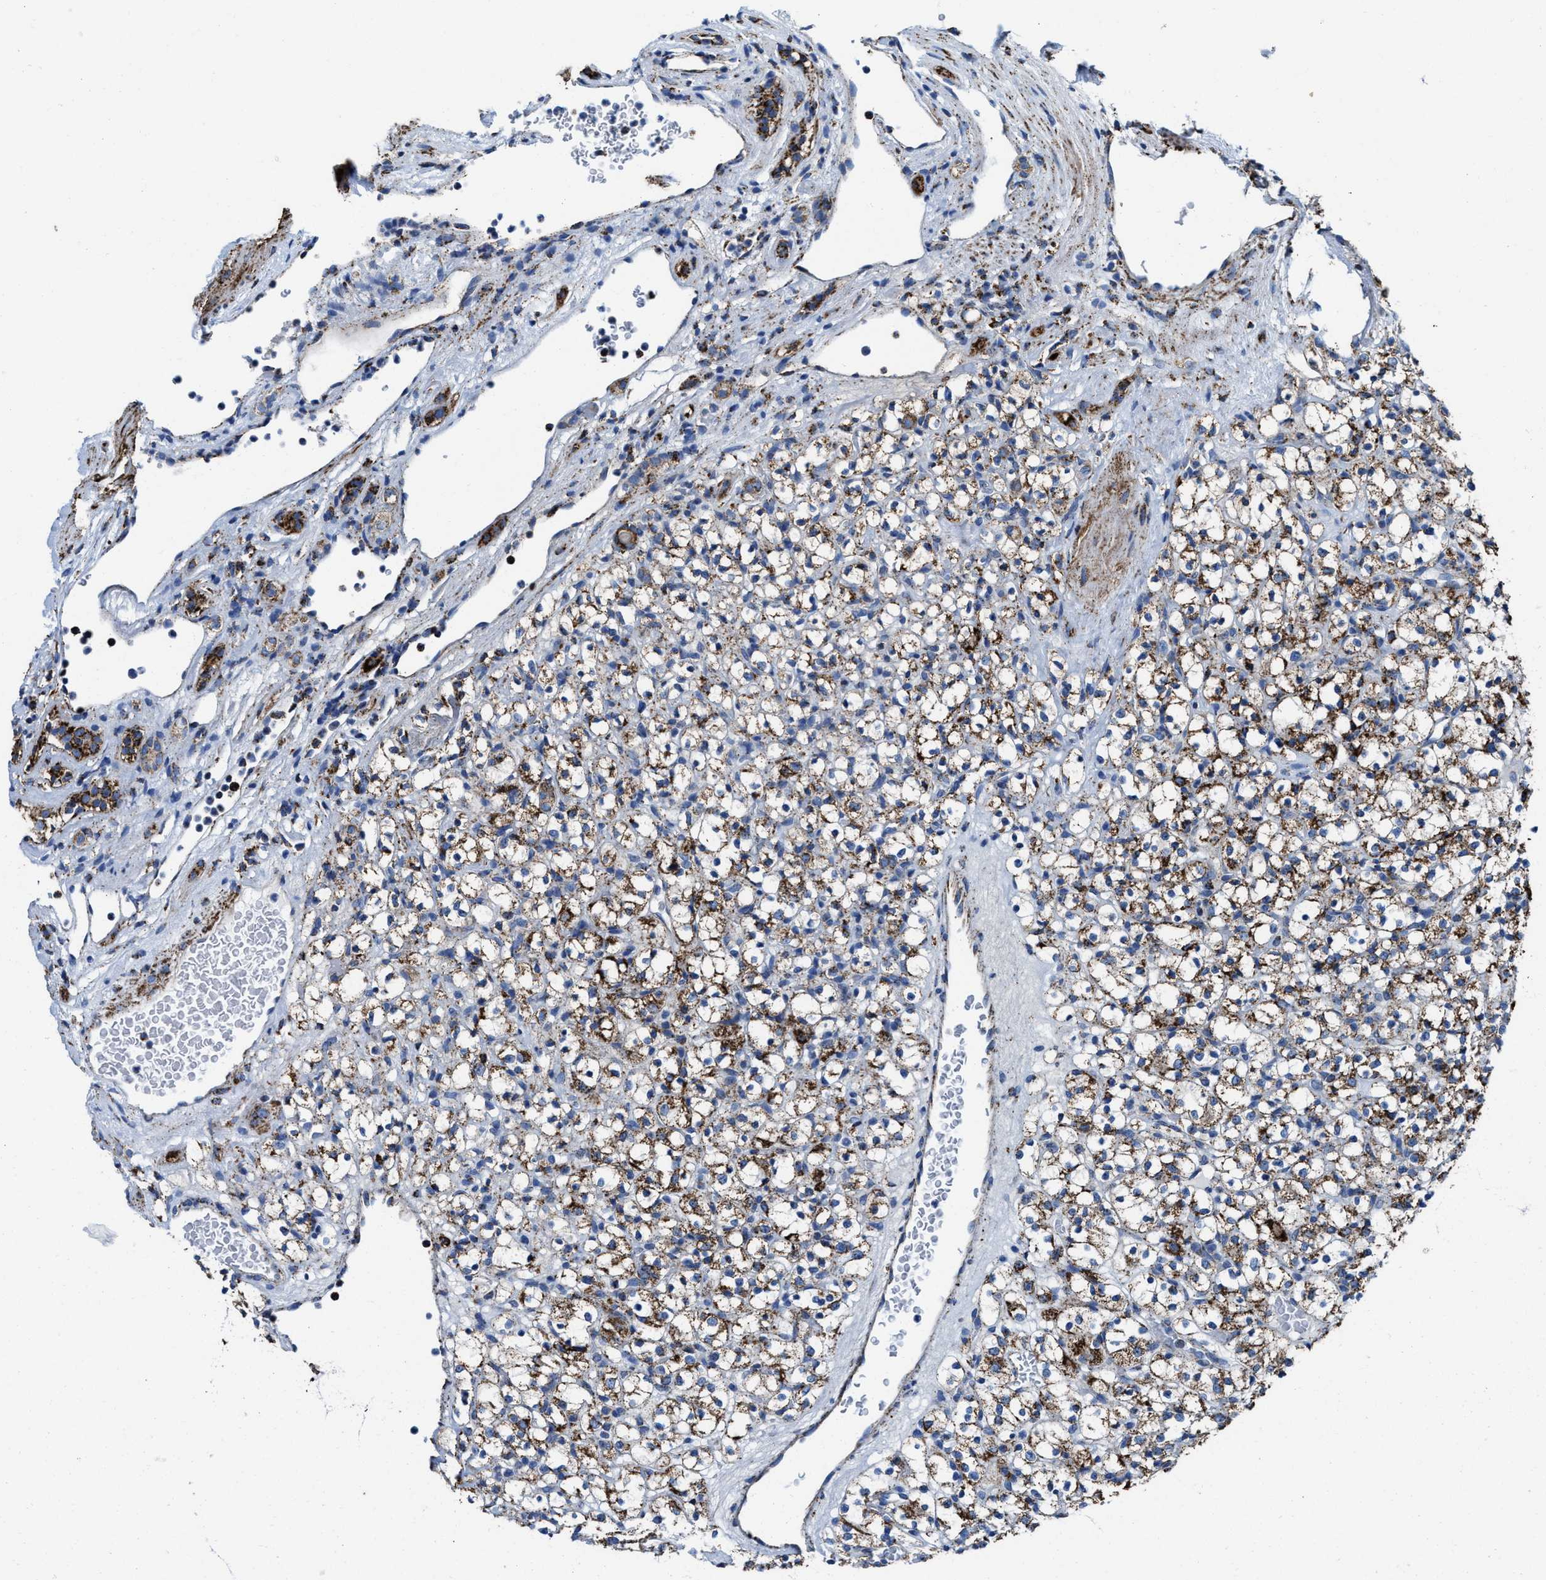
{"staining": {"intensity": "moderate", "quantity": "25%-75%", "location": "cytoplasmic/membranous"}, "tissue": "renal cancer", "cell_type": "Tumor cells", "image_type": "cancer", "snomed": [{"axis": "morphology", "description": "Normal tissue, NOS"}, {"axis": "morphology", "description": "Adenocarcinoma, NOS"}, {"axis": "topography", "description": "Kidney"}], "caption": "Brown immunohistochemical staining in human adenocarcinoma (renal) reveals moderate cytoplasmic/membranous staining in approximately 25%-75% of tumor cells.", "gene": "ALDH1B1", "patient": {"sex": "female", "age": 72}}